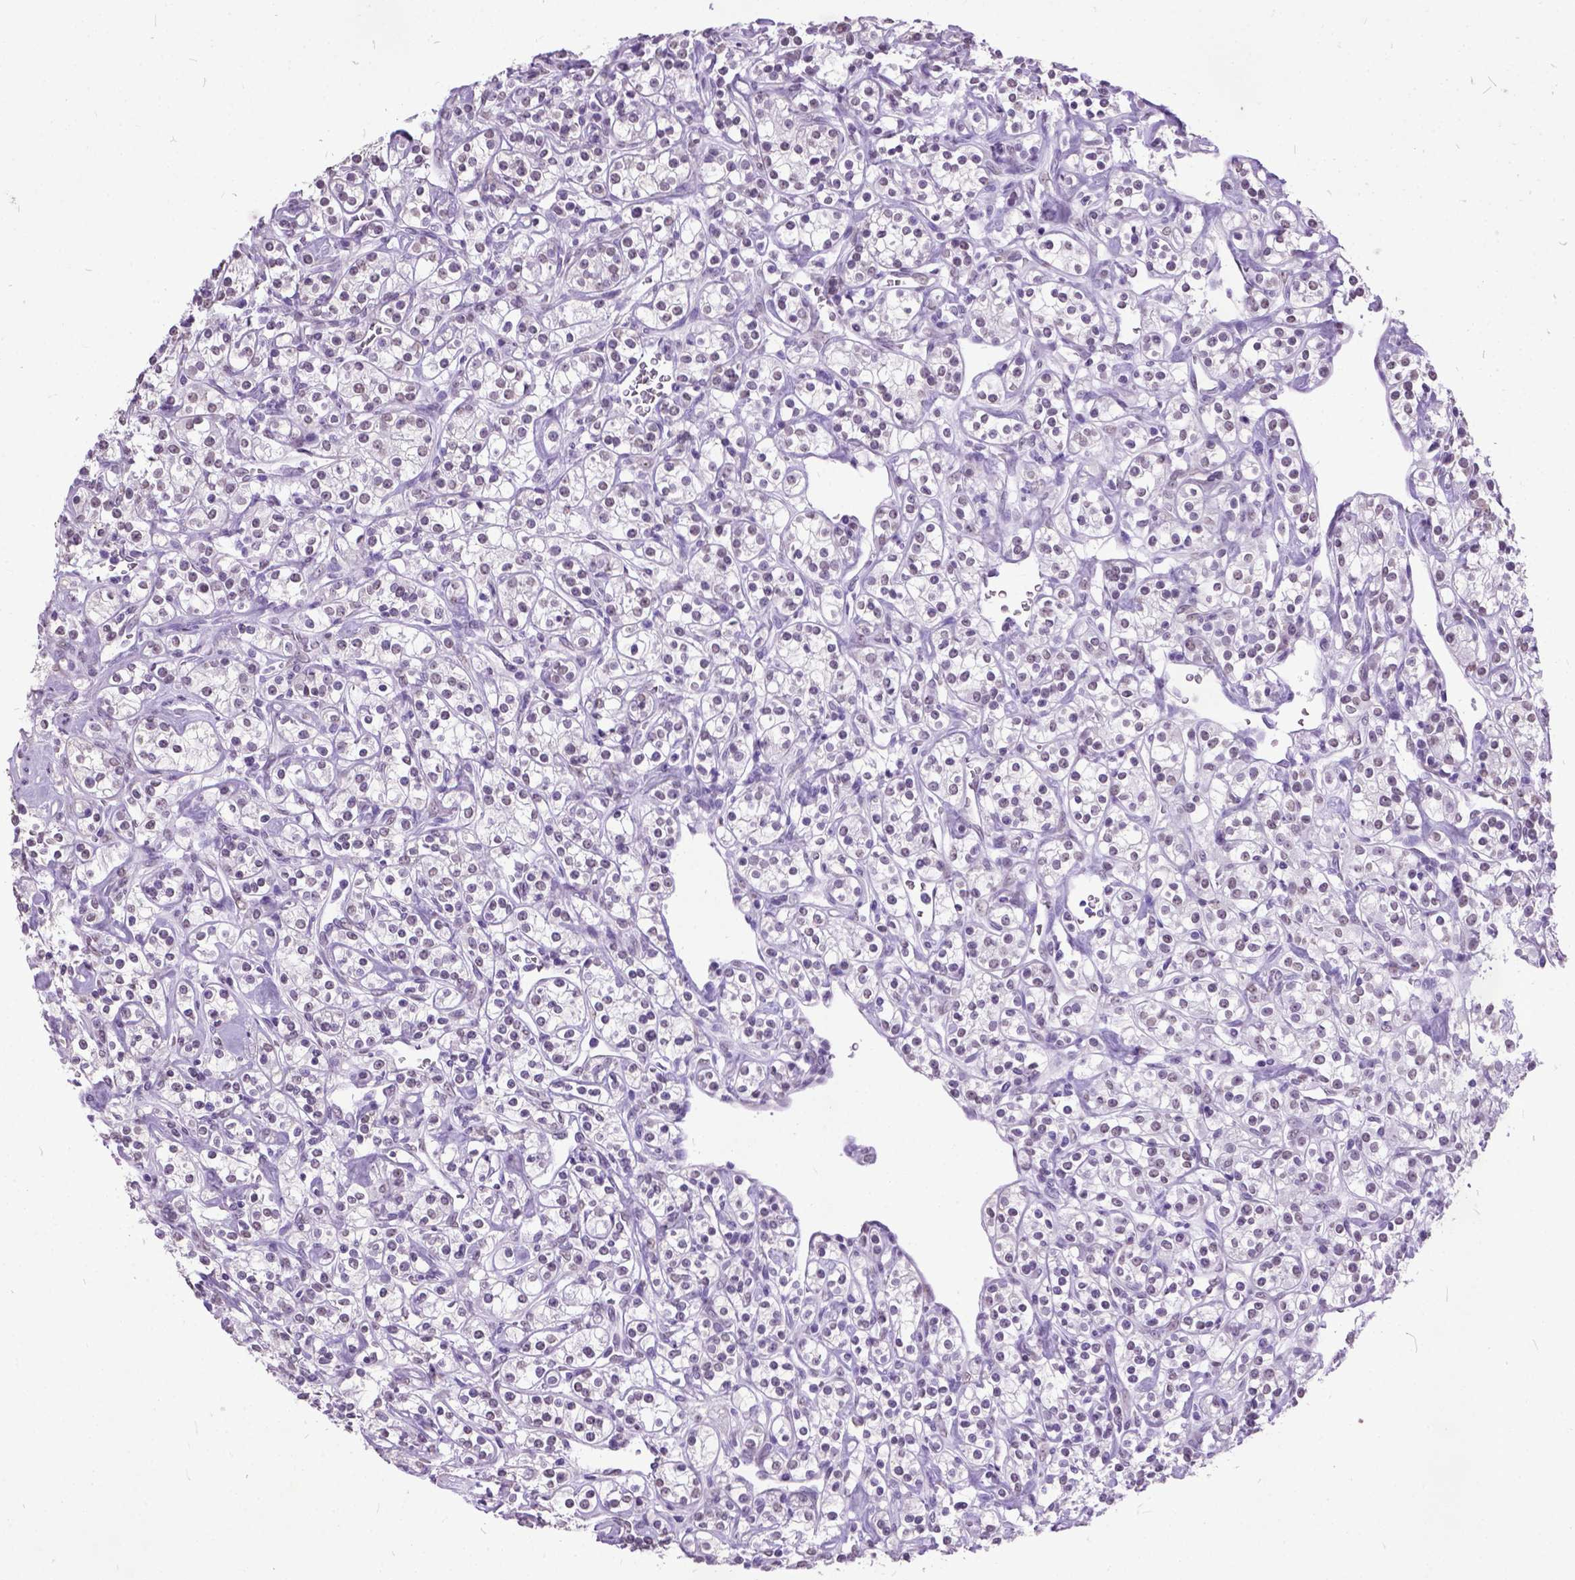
{"staining": {"intensity": "negative", "quantity": "none", "location": "none"}, "tissue": "renal cancer", "cell_type": "Tumor cells", "image_type": "cancer", "snomed": [{"axis": "morphology", "description": "Adenocarcinoma, NOS"}, {"axis": "topography", "description": "Kidney"}], "caption": "Tumor cells show no significant protein expression in renal cancer. The staining is performed using DAB brown chromogen with nuclei counter-stained in using hematoxylin.", "gene": "MARCHF10", "patient": {"sex": "male", "age": 77}}